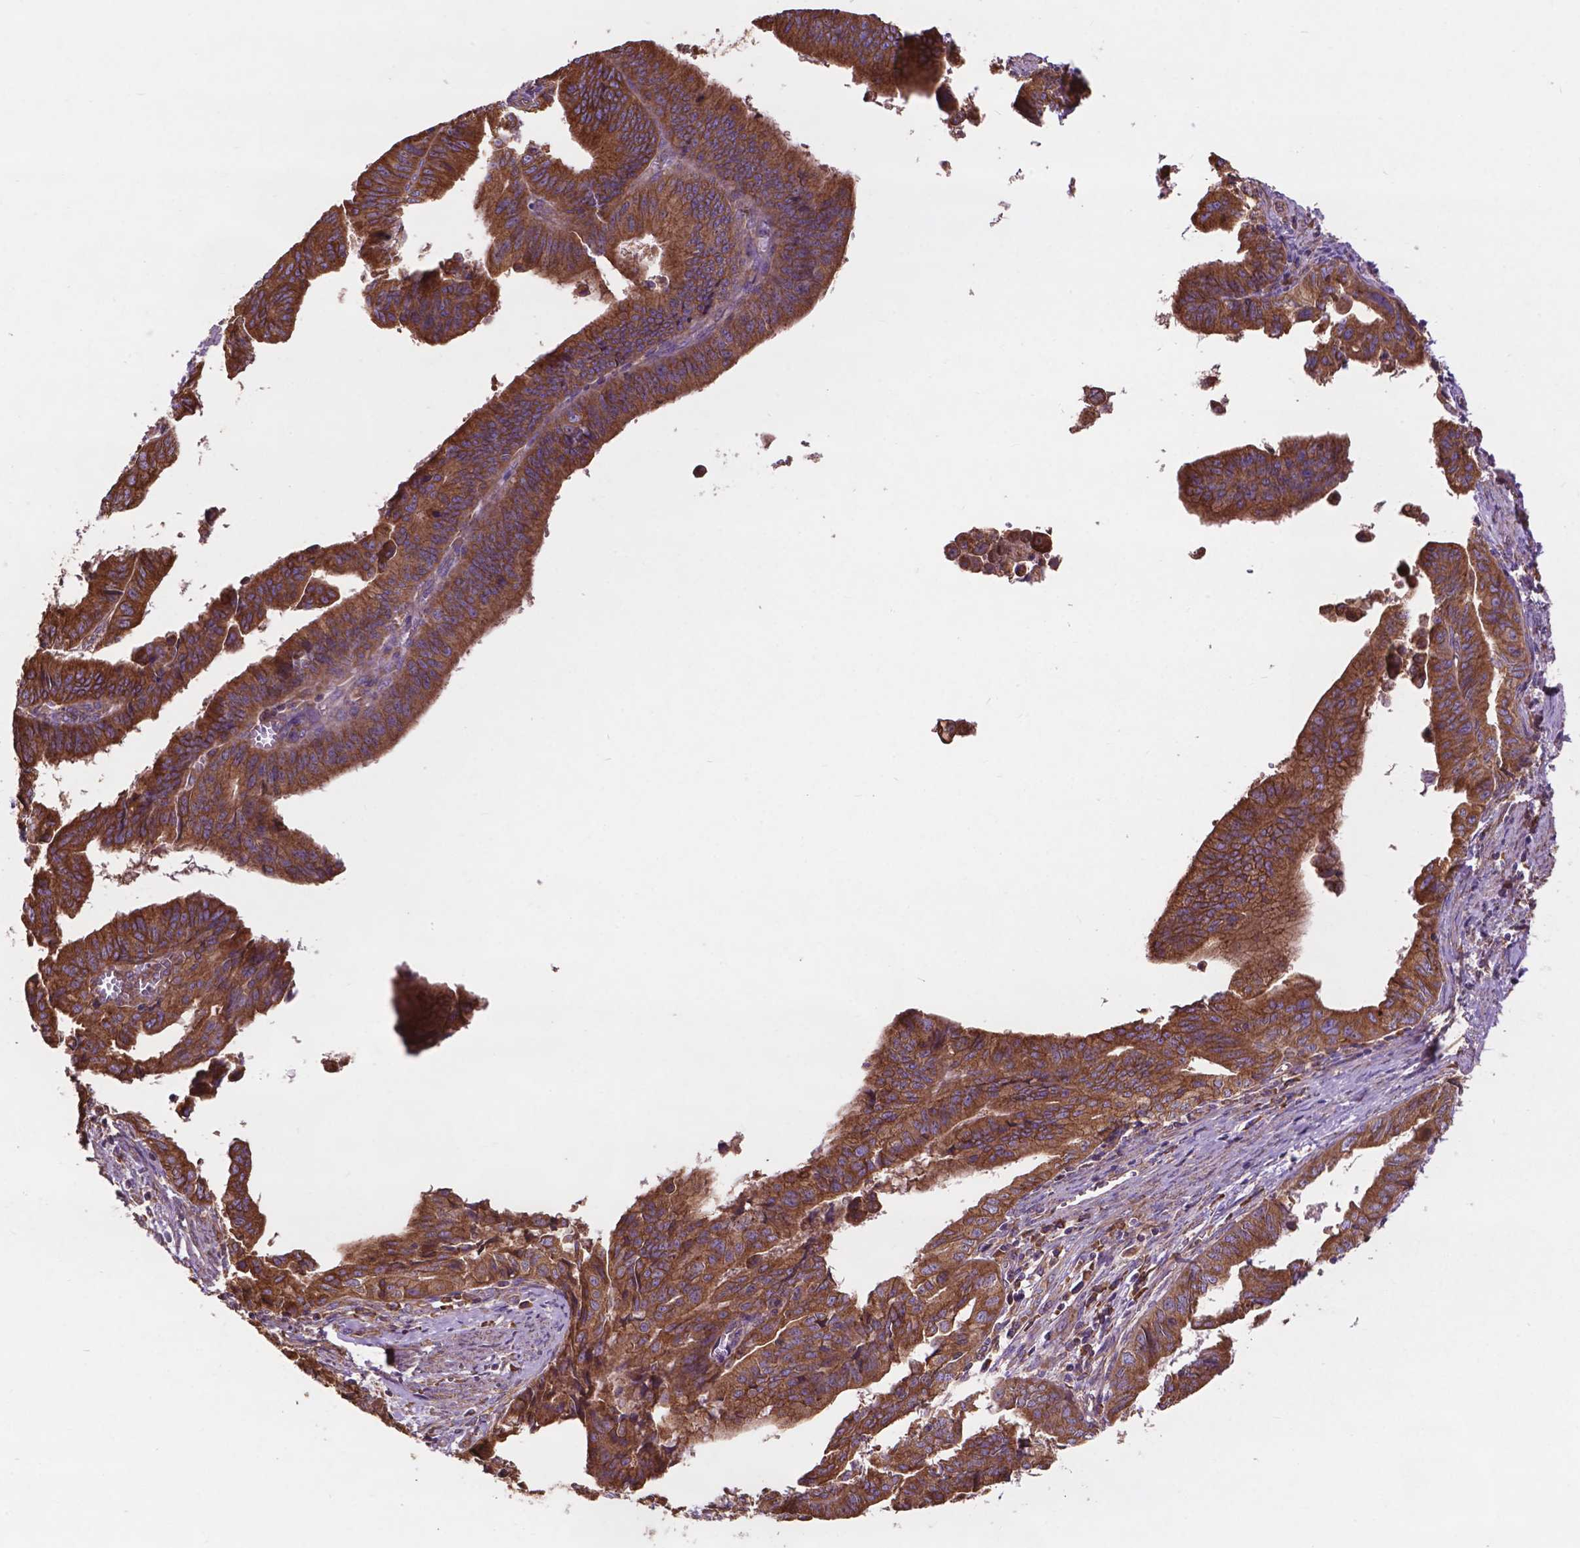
{"staining": {"intensity": "moderate", "quantity": ">75%", "location": "cytoplasmic/membranous"}, "tissue": "endometrial cancer", "cell_type": "Tumor cells", "image_type": "cancer", "snomed": [{"axis": "morphology", "description": "Adenocarcinoma, NOS"}, {"axis": "topography", "description": "Endometrium"}], "caption": "Immunohistochemical staining of human endometrial cancer (adenocarcinoma) displays moderate cytoplasmic/membranous protein positivity in about >75% of tumor cells. The staining was performed using DAB, with brown indicating positive protein expression. Nuclei are stained blue with hematoxylin.", "gene": "CCDC71L", "patient": {"sex": "female", "age": 65}}